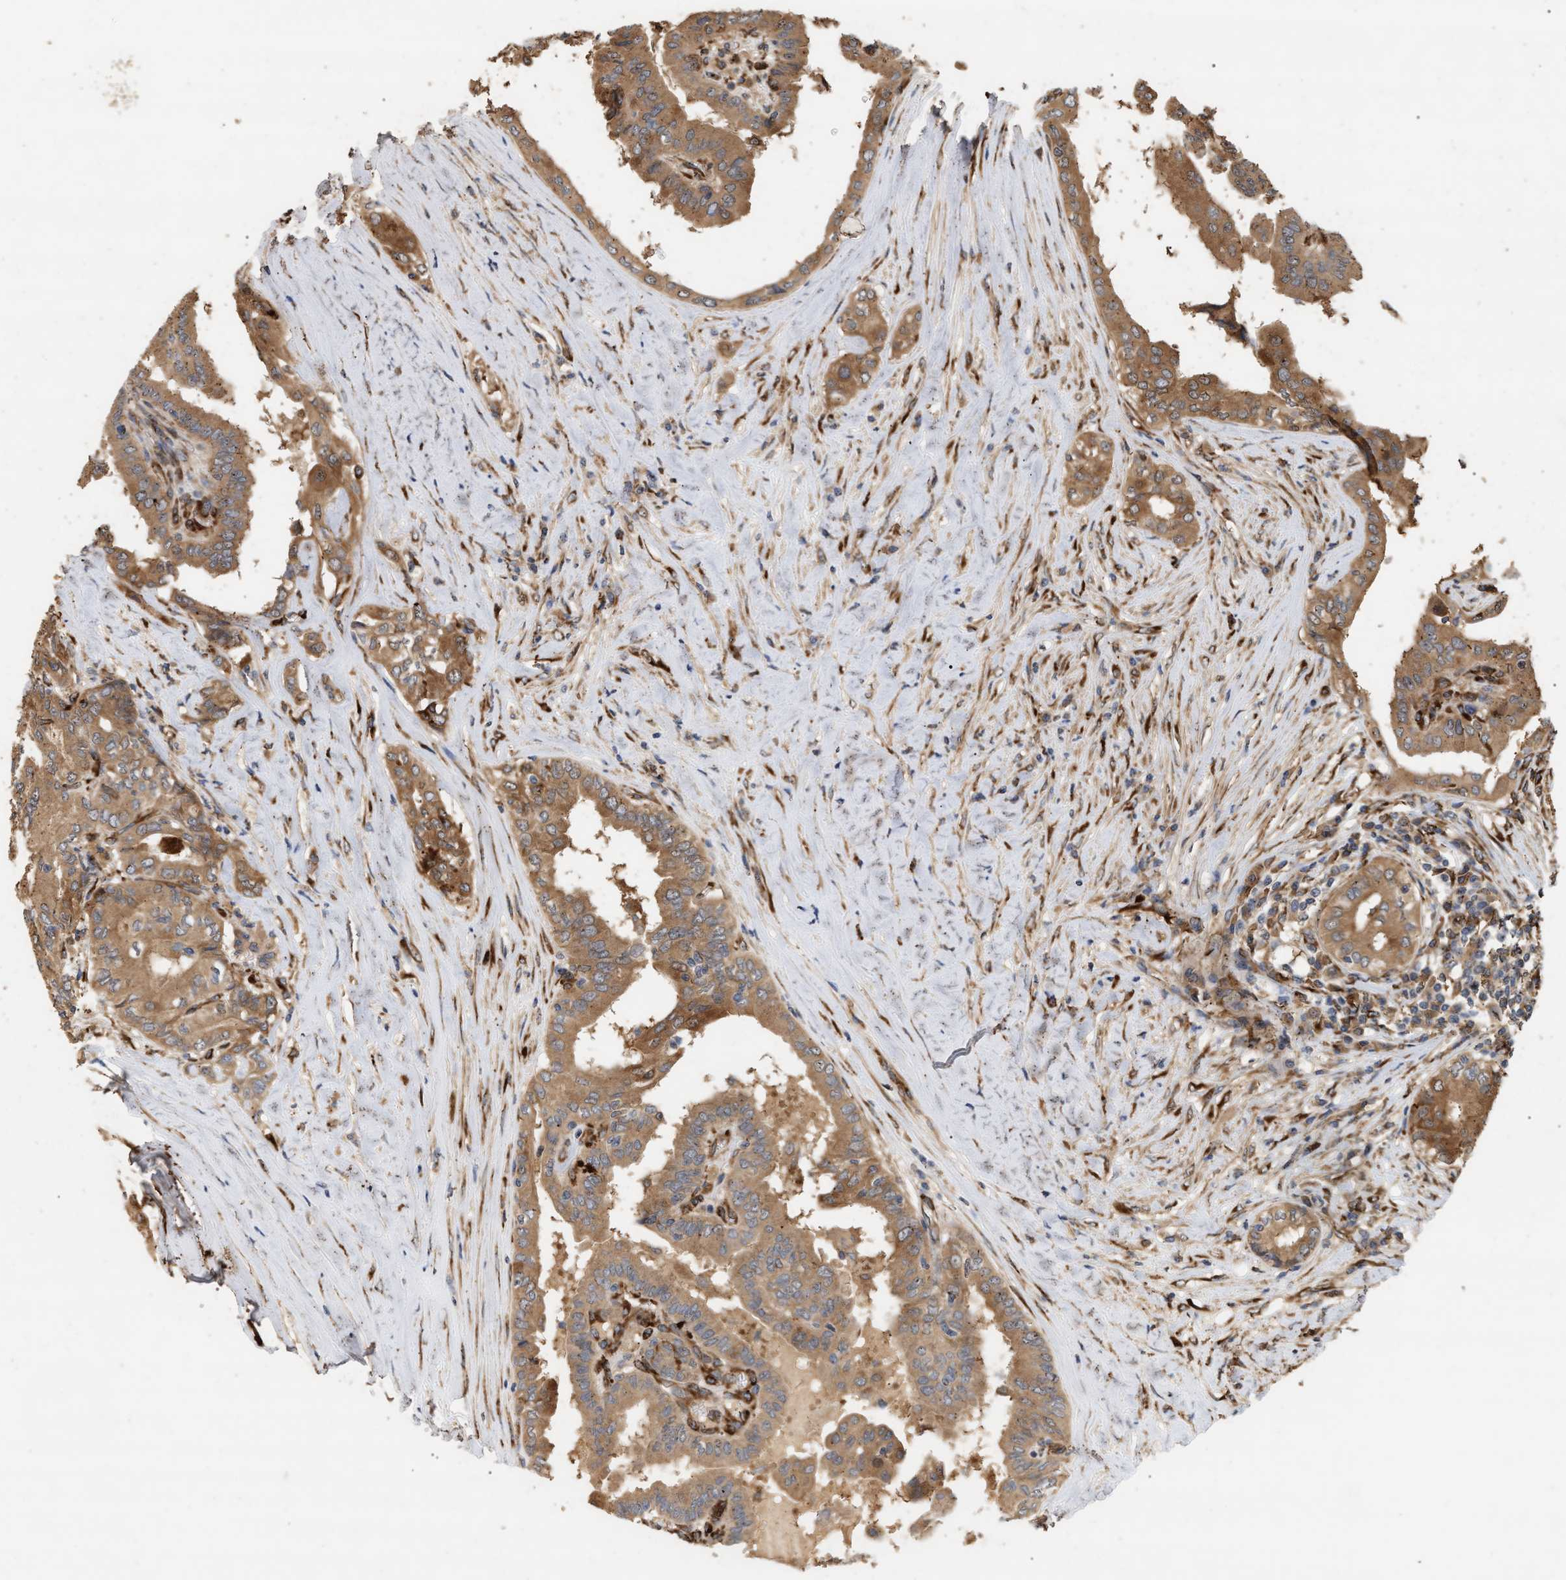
{"staining": {"intensity": "moderate", "quantity": ">75%", "location": "cytoplasmic/membranous"}, "tissue": "thyroid cancer", "cell_type": "Tumor cells", "image_type": "cancer", "snomed": [{"axis": "morphology", "description": "Papillary adenocarcinoma, NOS"}, {"axis": "topography", "description": "Thyroid gland"}], "caption": "The photomicrograph shows staining of thyroid papillary adenocarcinoma, revealing moderate cytoplasmic/membranous protein expression (brown color) within tumor cells.", "gene": "PLCD1", "patient": {"sex": "male", "age": 33}}